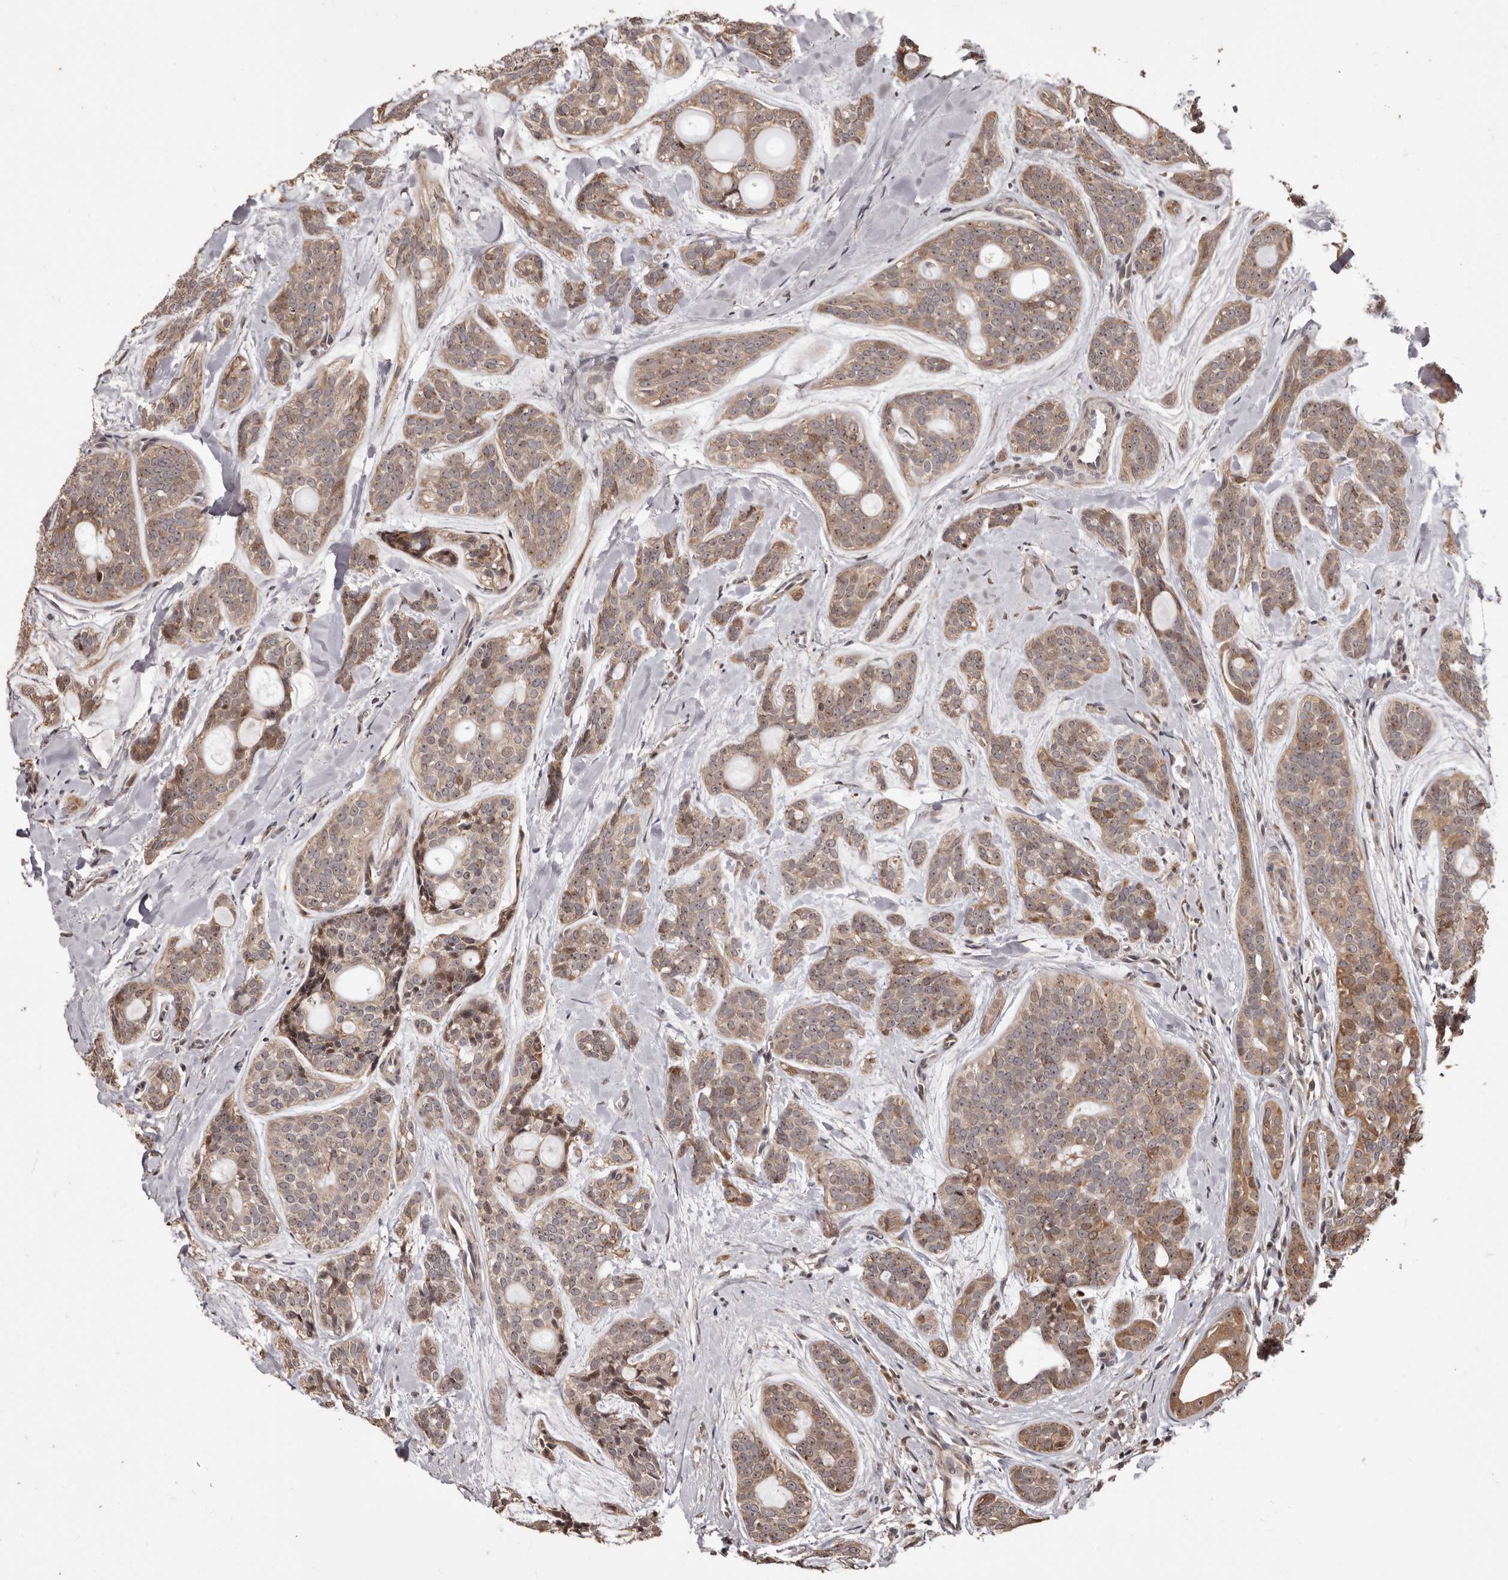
{"staining": {"intensity": "moderate", "quantity": ">75%", "location": "cytoplasmic/membranous"}, "tissue": "head and neck cancer", "cell_type": "Tumor cells", "image_type": "cancer", "snomed": [{"axis": "morphology", "description": "Adenocarcinoma, NOS"}, {"axis": "topography", "description": "Head-Neck"}], "caption": "Human adenocarcinoma (head and neck) stained for a protein (brown) demonstrates moderate cytoplasmic/membranous positive expression in about >75% of tumor cells.", "gene": "ZCCHC7", "patient": {"sex": "male", "age": 66}}